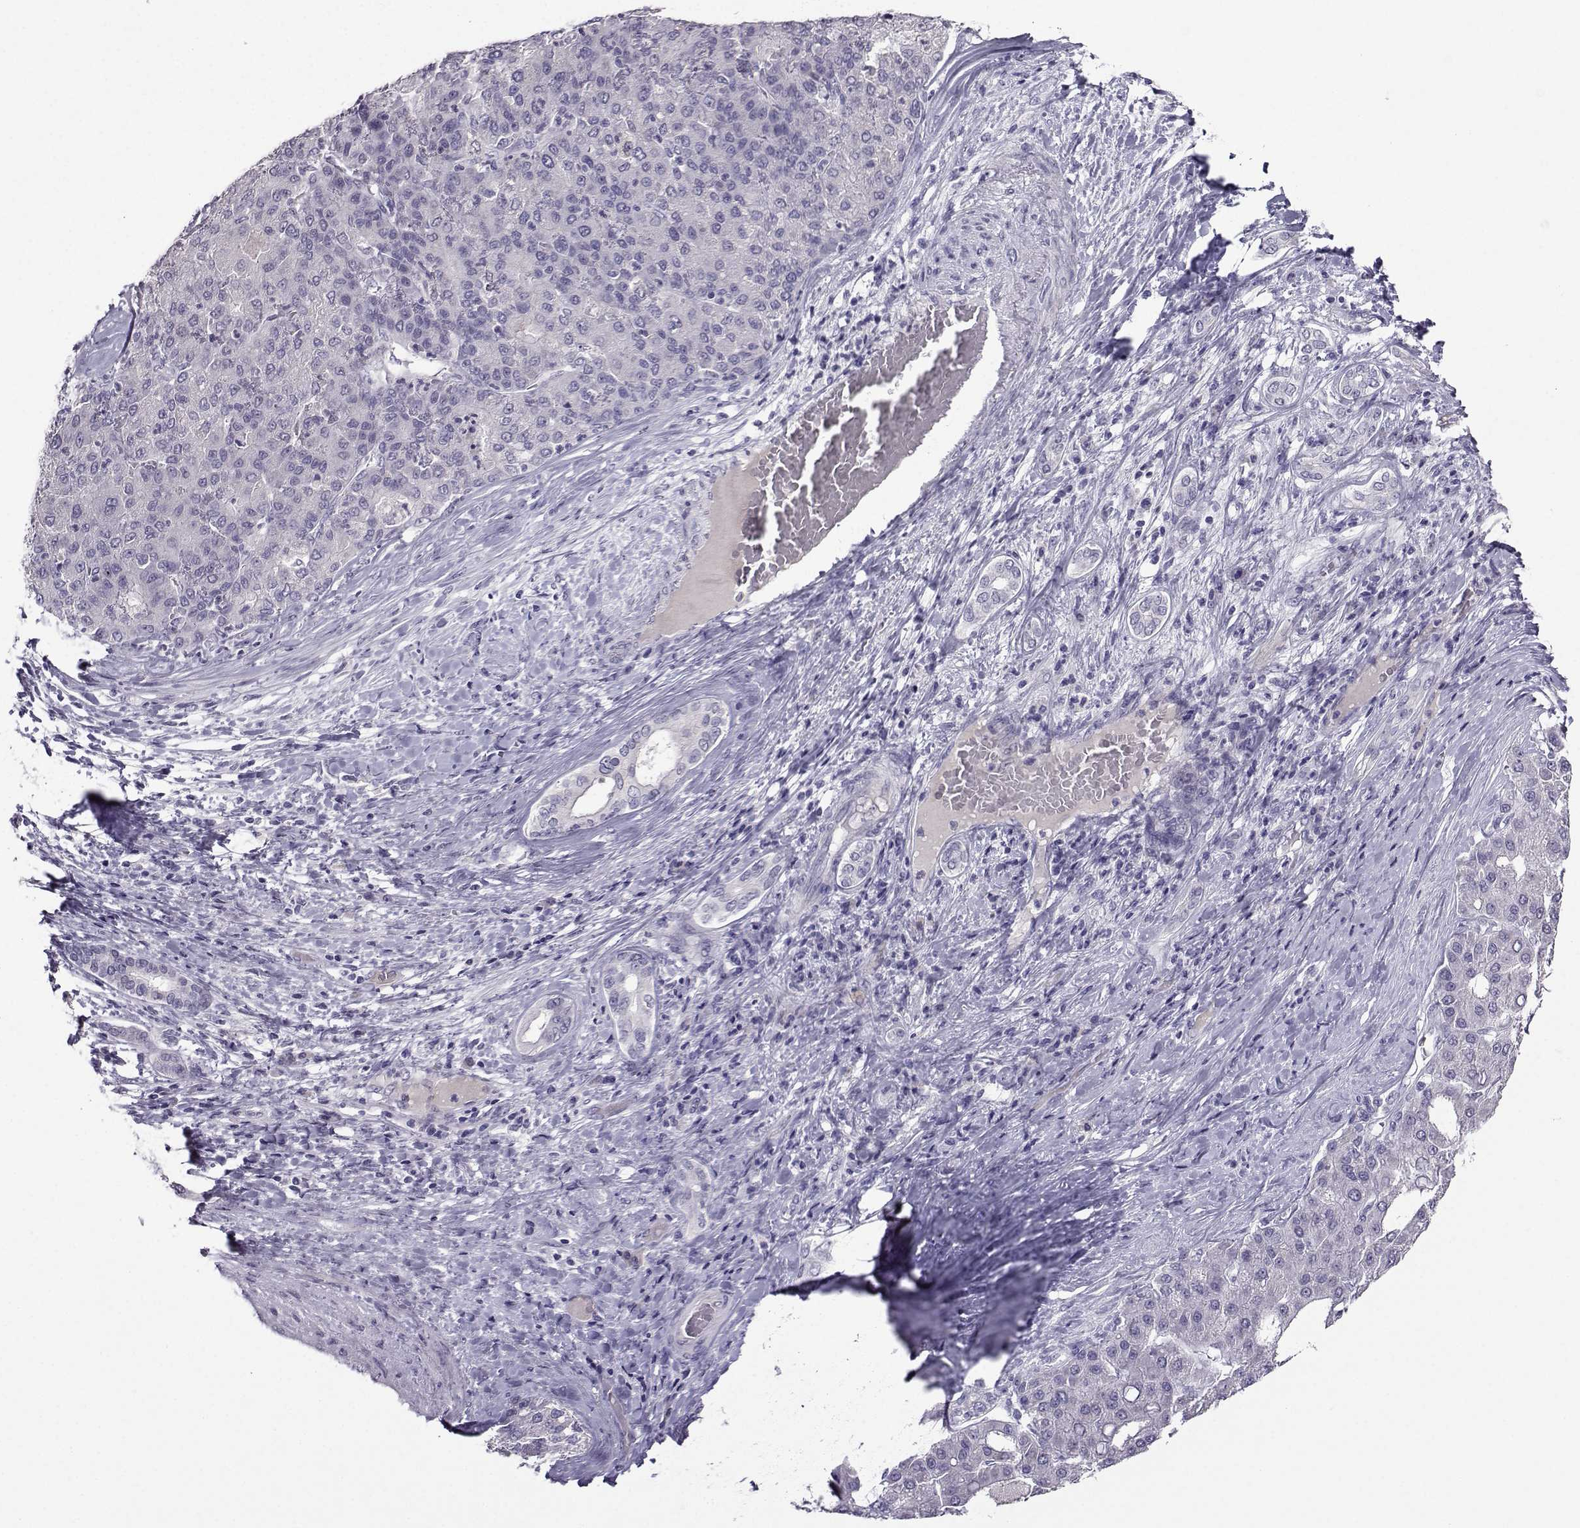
{"staining": {"intensity": "negative", "quantity": "none", "location": "none"}, "tissue": "liver cancer", "cell_type": "Tumor cells", "image_type": "cancer", "snomed": [{"axis": "morphology", "description": "Carcinoma, Hepatocellular, NOS"}, {"axis": "topography", "description": "Liver"}], "caption": "An immunohistochemistry (IHC) histopathology image of liver hepatocellular carcinoma is shown. There is no staining in tumor cells of liver hepatocellular carcinoma.", "gene": "CRYBB1", "patient": {"sex": "male", "age": 65}}